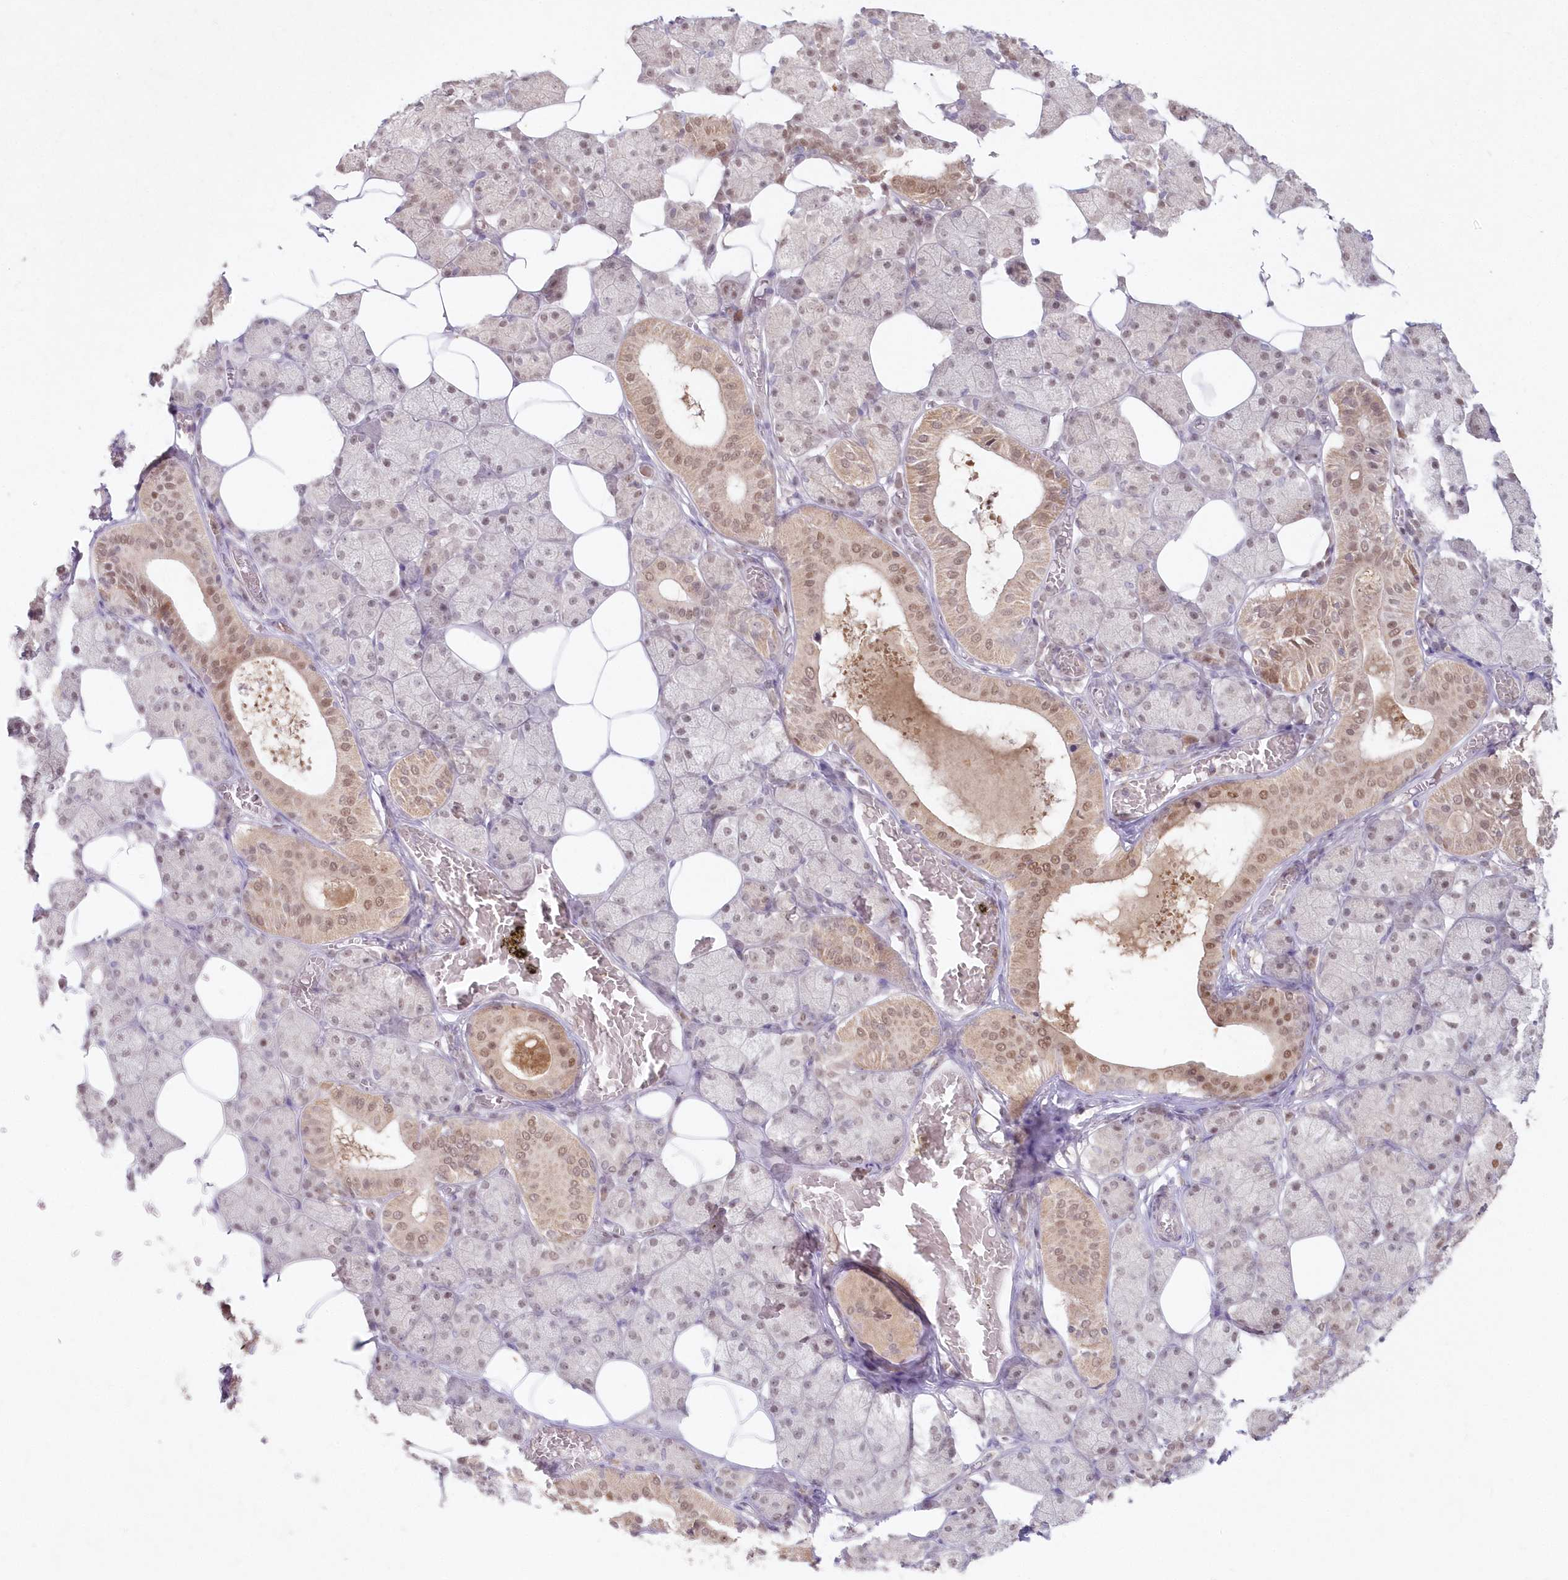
{"staining": {"intensity": "moderate", "quantity": "<25%", "location": "nuclear"}, "tissue": "salivary gland", "cell_type": "Glandular cells", "image_type": "normal", "snomed": [{"axis": "morphology", "description": "Normal tissue, NOS"}, {"axis": "topography", "description": "Salivary gland"}], "caption": "An IHC image of normal tissue is shown. Protein staining in brown highlights moderate nuclear positivity in salivary gland within glandular cells. (DAB IHC with brightfield microscopy, high magnification).", "gene": "ASCC1", "patient": {"sex": "female", "age": 33}}